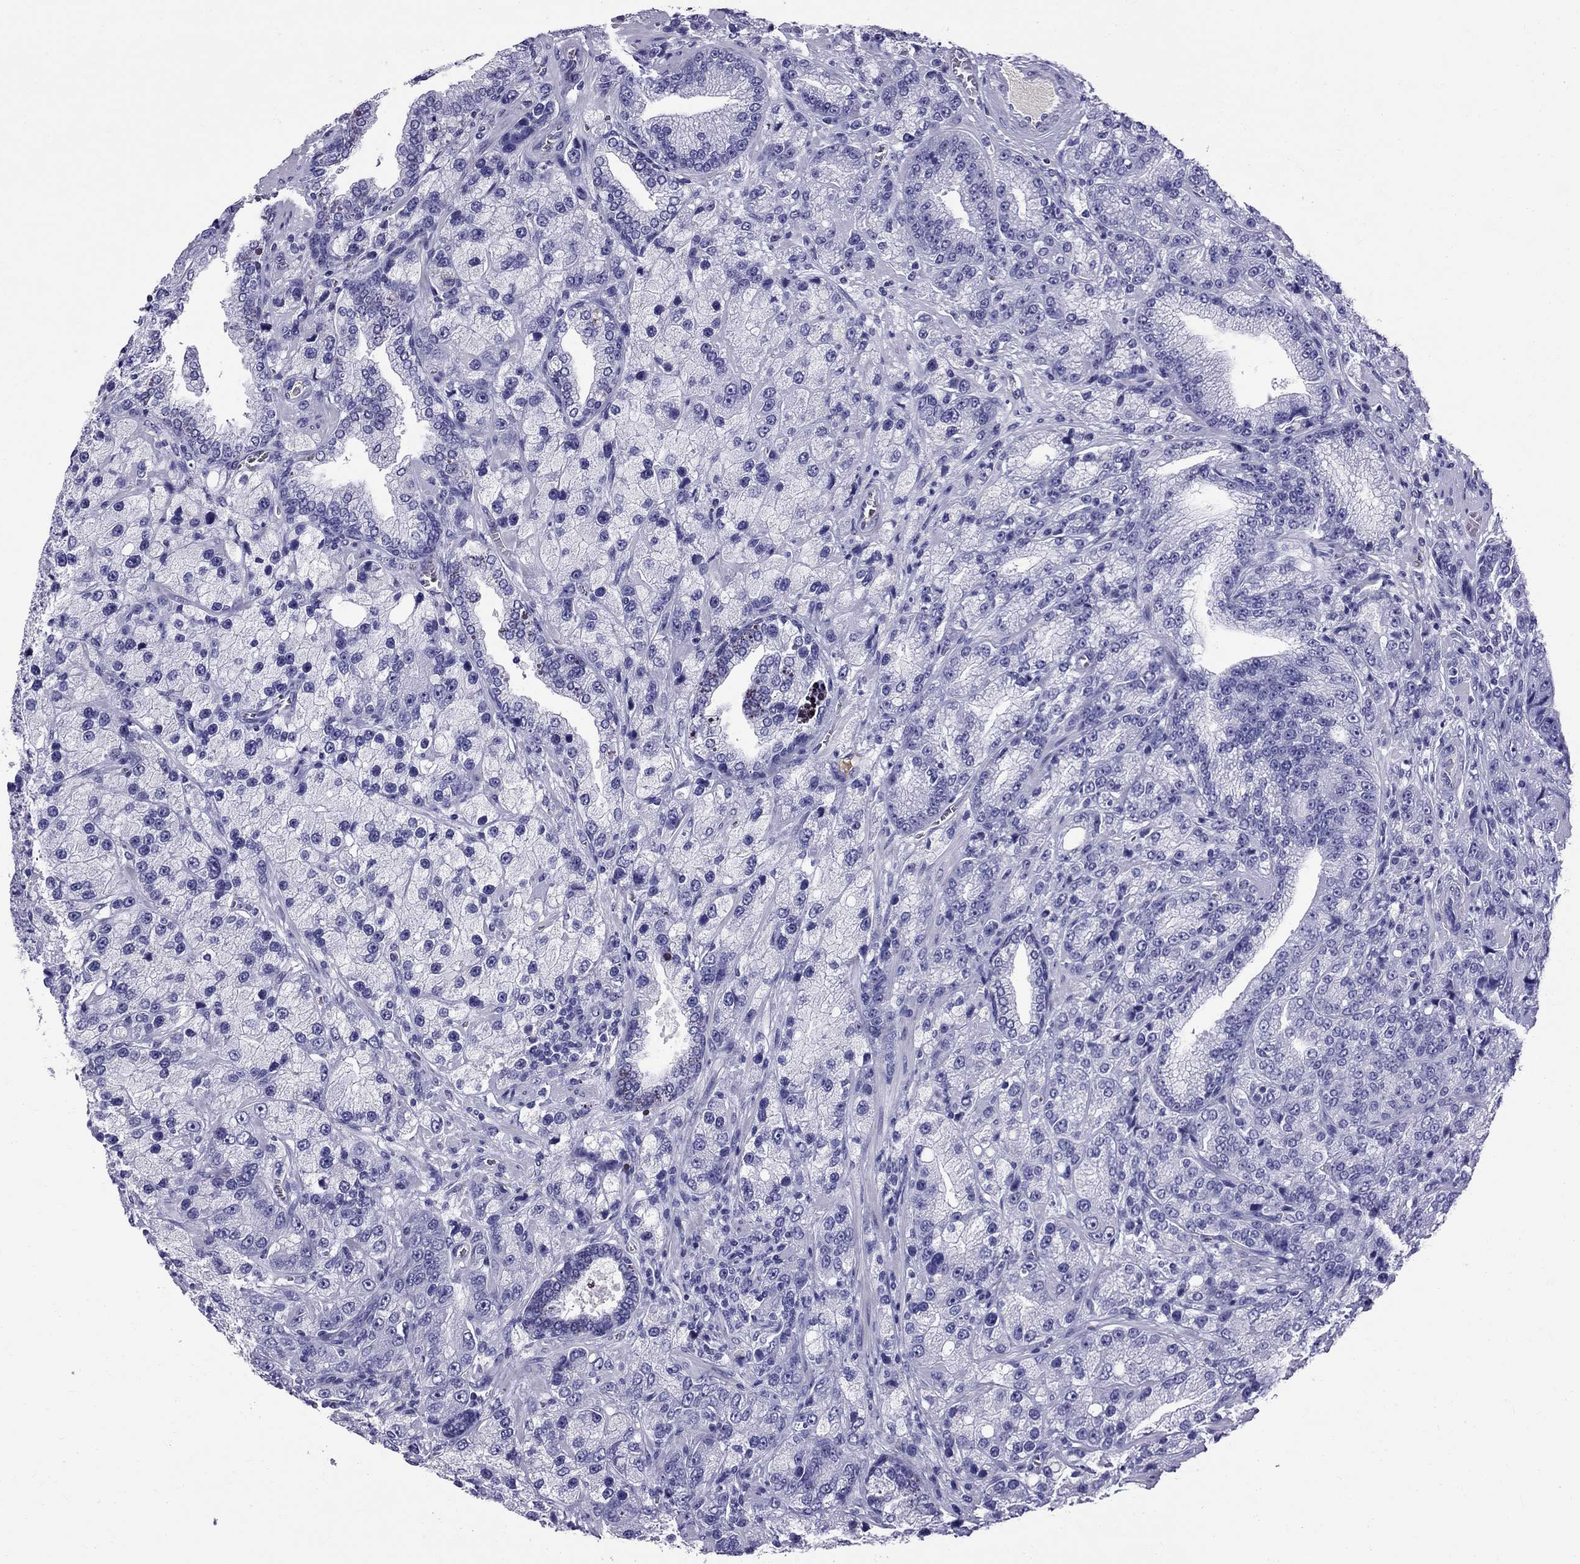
{"staining": {"intensity": "negative", "quantity": "none", "location": "none"}, "tissue": "prostate cancer", "cell_type": "Tumor cells", "image_type": "cancer", "snomed": [{"axis": "morphology", "description": "Adenocarcinoma, NOS"}, {"axis": "topography", "description": "Prostate"}], "caption": "A histopathology image of prostate adenocarcinoma stained for a protein shows no brown staining in tumor cells. (DAB (3,3'-diaminobenzidine) immunohistochemistry, high magnification).", "gene": "SCART1", "patient": {"sex": "male", "age": 63}}